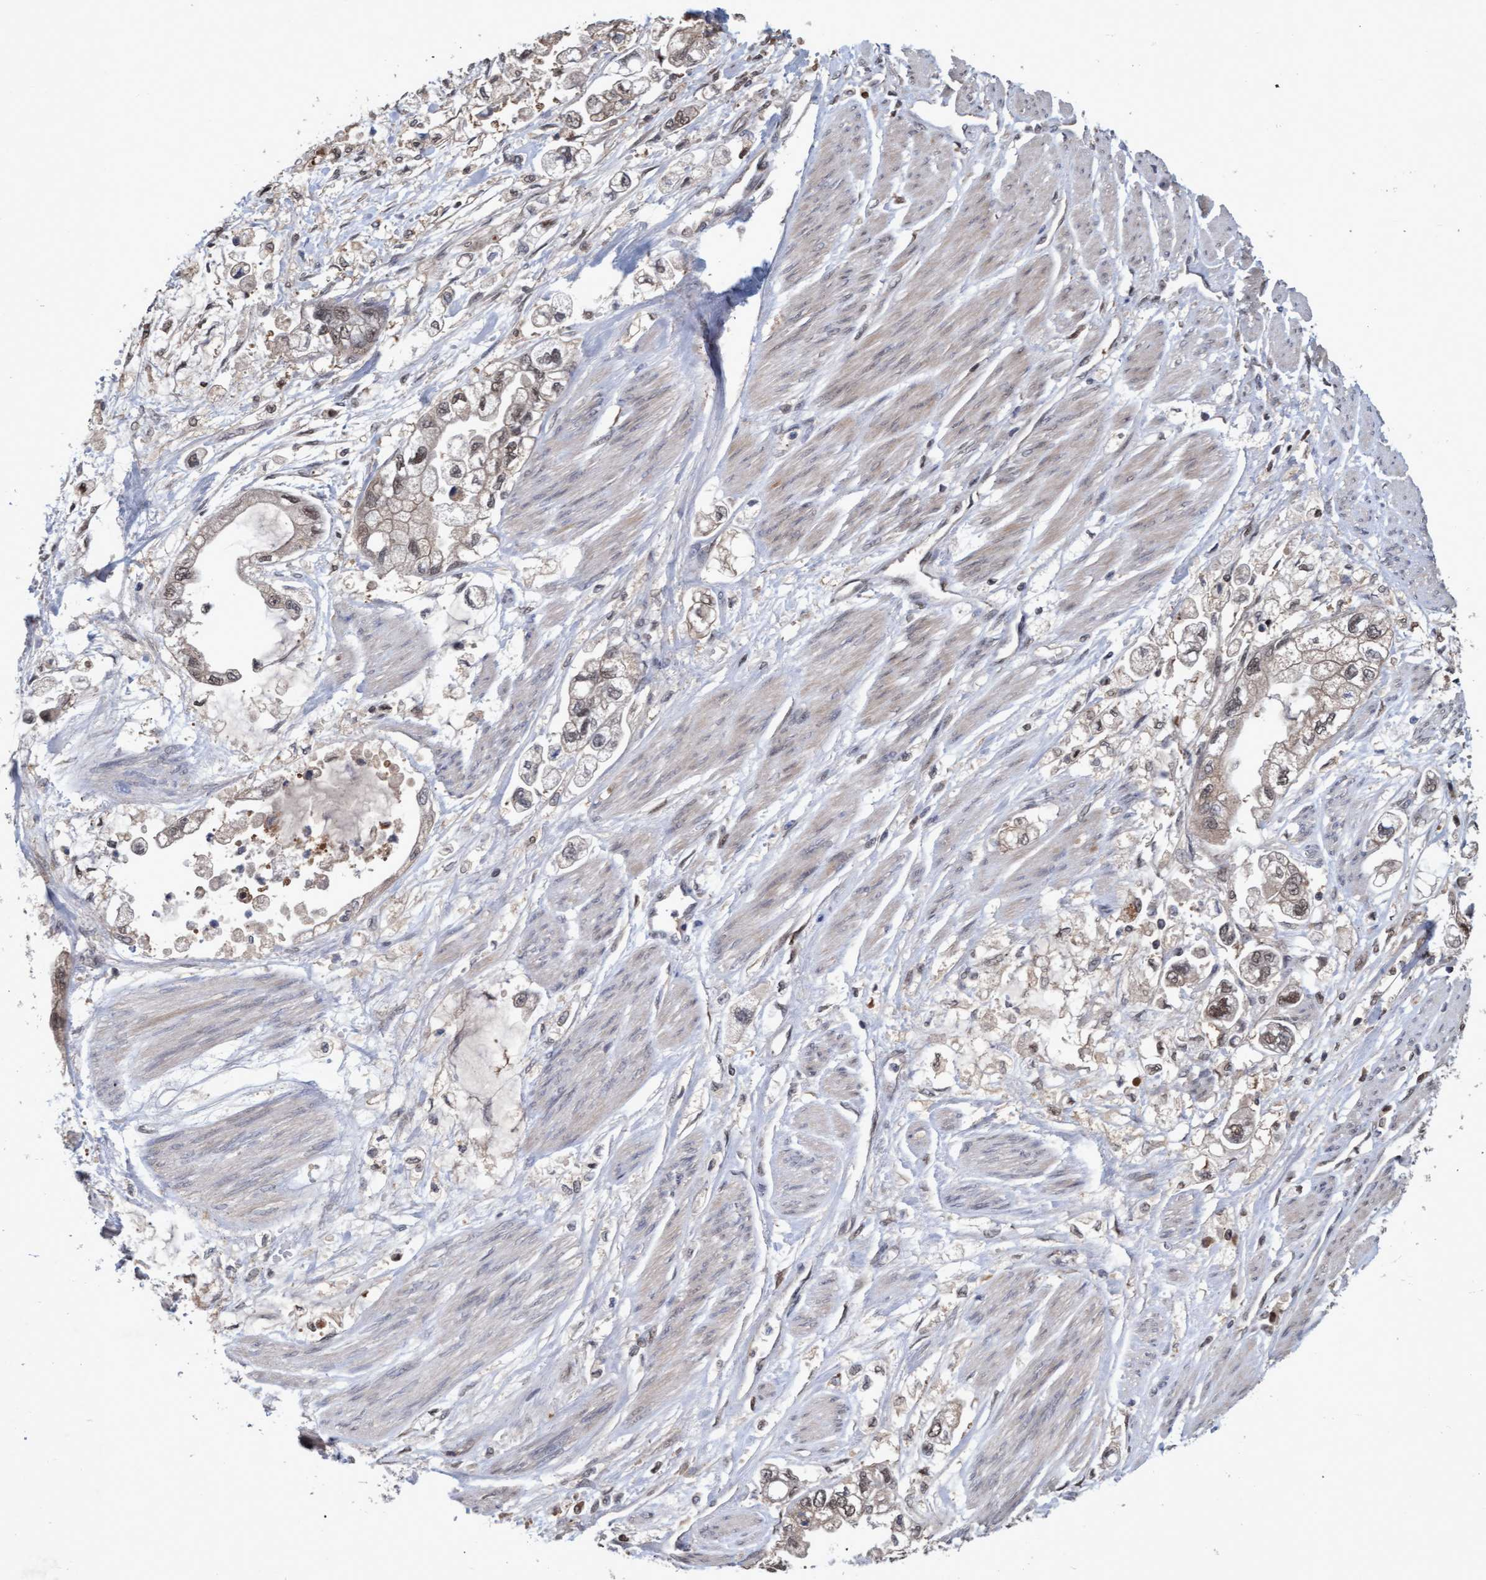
{"staining": {"intensity": "weak", "quantity": "25%-75%", "location": "cytoplasmic/membranous,nuclear"}, "tissue": "stomach cancer", "cell_type": "Tumor cells", "image_type": "cancer", "snomed": [{"axis": "morphology", "description": "Normal tissue, NOS"}, {"axis": "morphology", "description": "Adenocarcinoma, NOS"}, {"axis": "topography", "description": "Stomach"}], "caption": "Stomach adenocarcinoma tissue exhibits weak cytoplasmic/membranous and nuclear positivity in about 25%-75% of tumor cells (DAB (3,3'-diaminobenzidine) IHC with brightfield microscopy, high magnification).", "gene": "PSMB6", "patient": {"sex": "male", "age": 62}}